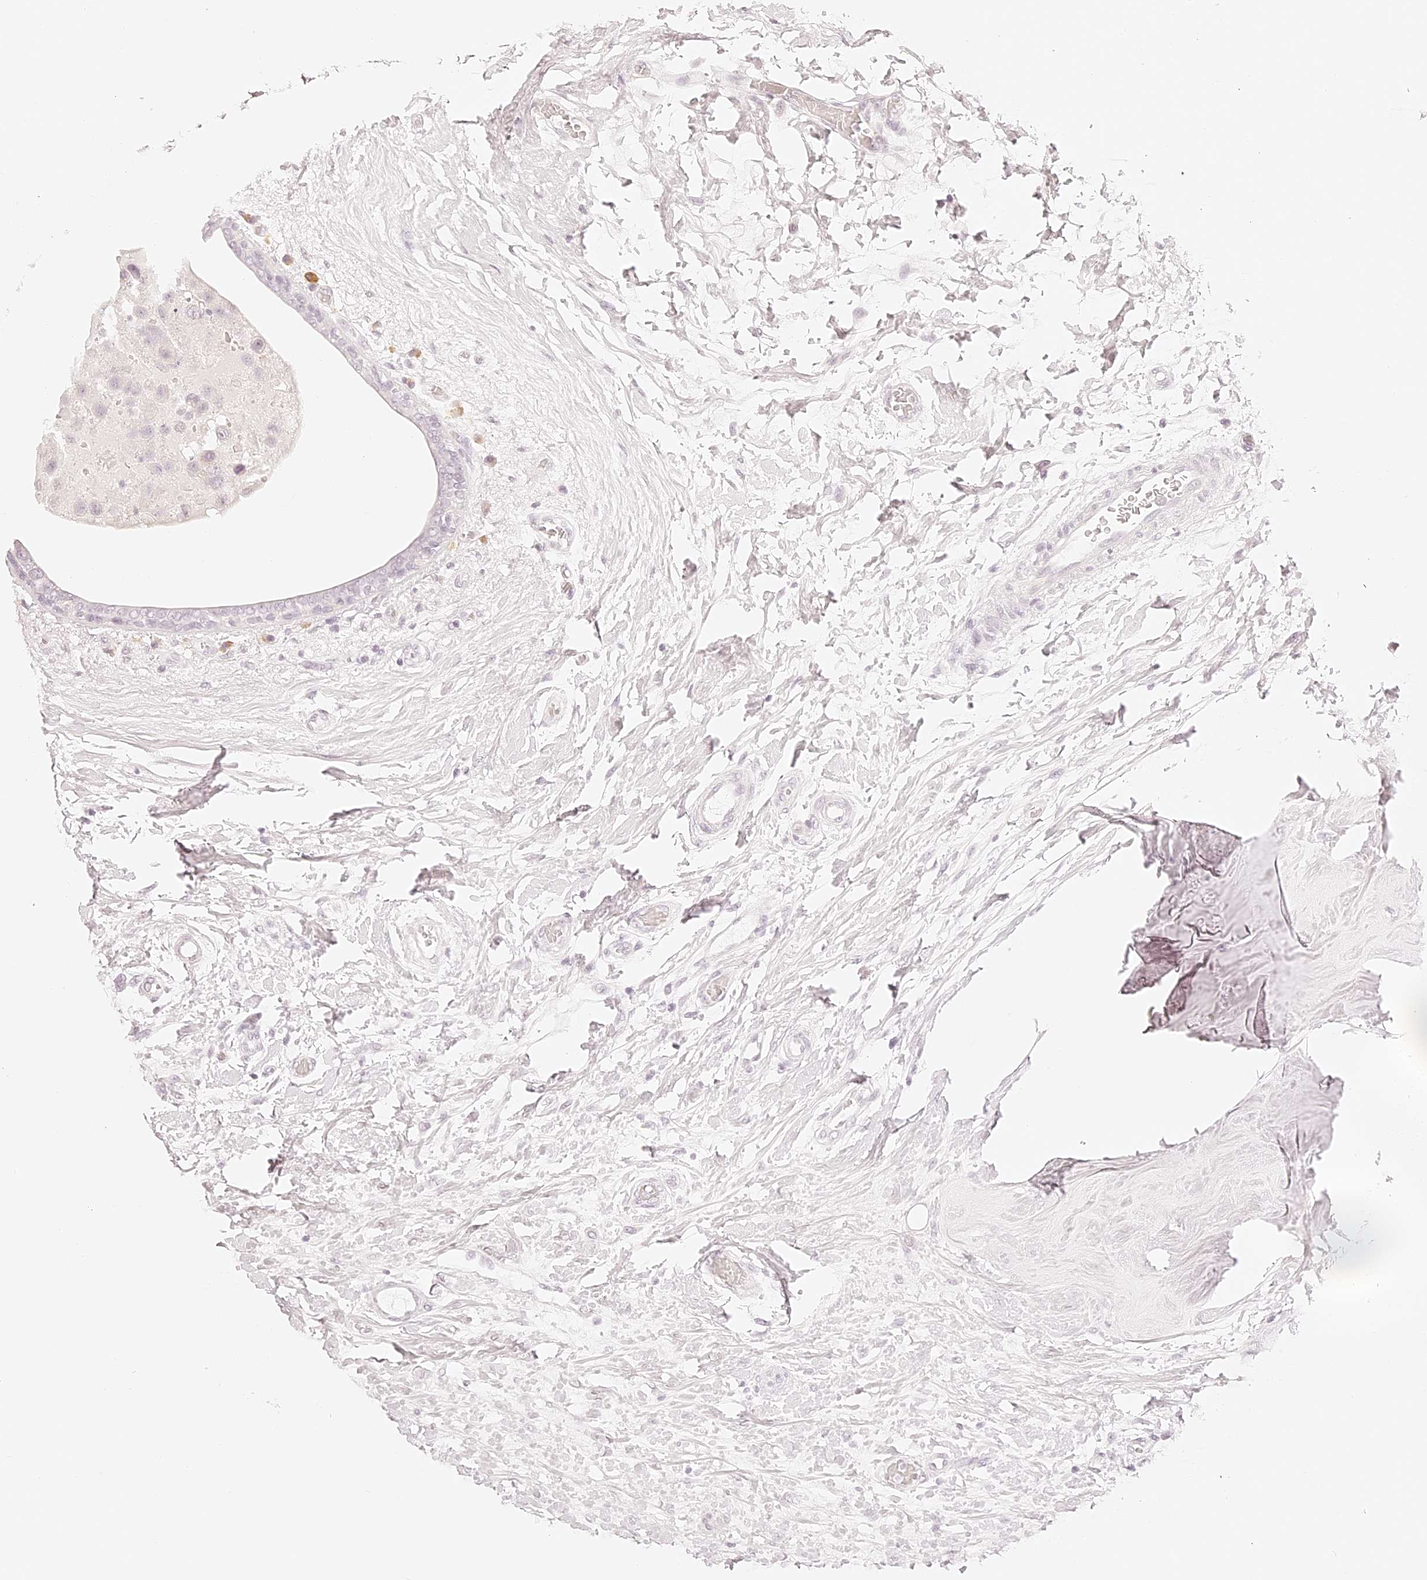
{"staining": {"intensity": "negative", "quantity": "none", "location": "none"}, "tissue": "breast cancer", "cell_type": "Tumor cells", "image_type": "cancer", "snomed": [{"axis": "morphology", "description": "Duct carcinoma"}, {"axis": "topography", "description": "Breast"}], "caption": "This photomicrograph is of breast invasive ductal carcinoma stained with immunohistochemistry (IHC) to label a protein in brown with the nuclei are counter-stained blue. There is no staining in tumor cells.", "gene": "TRIM45", "patient": {"sex": "female", "age": 62}}